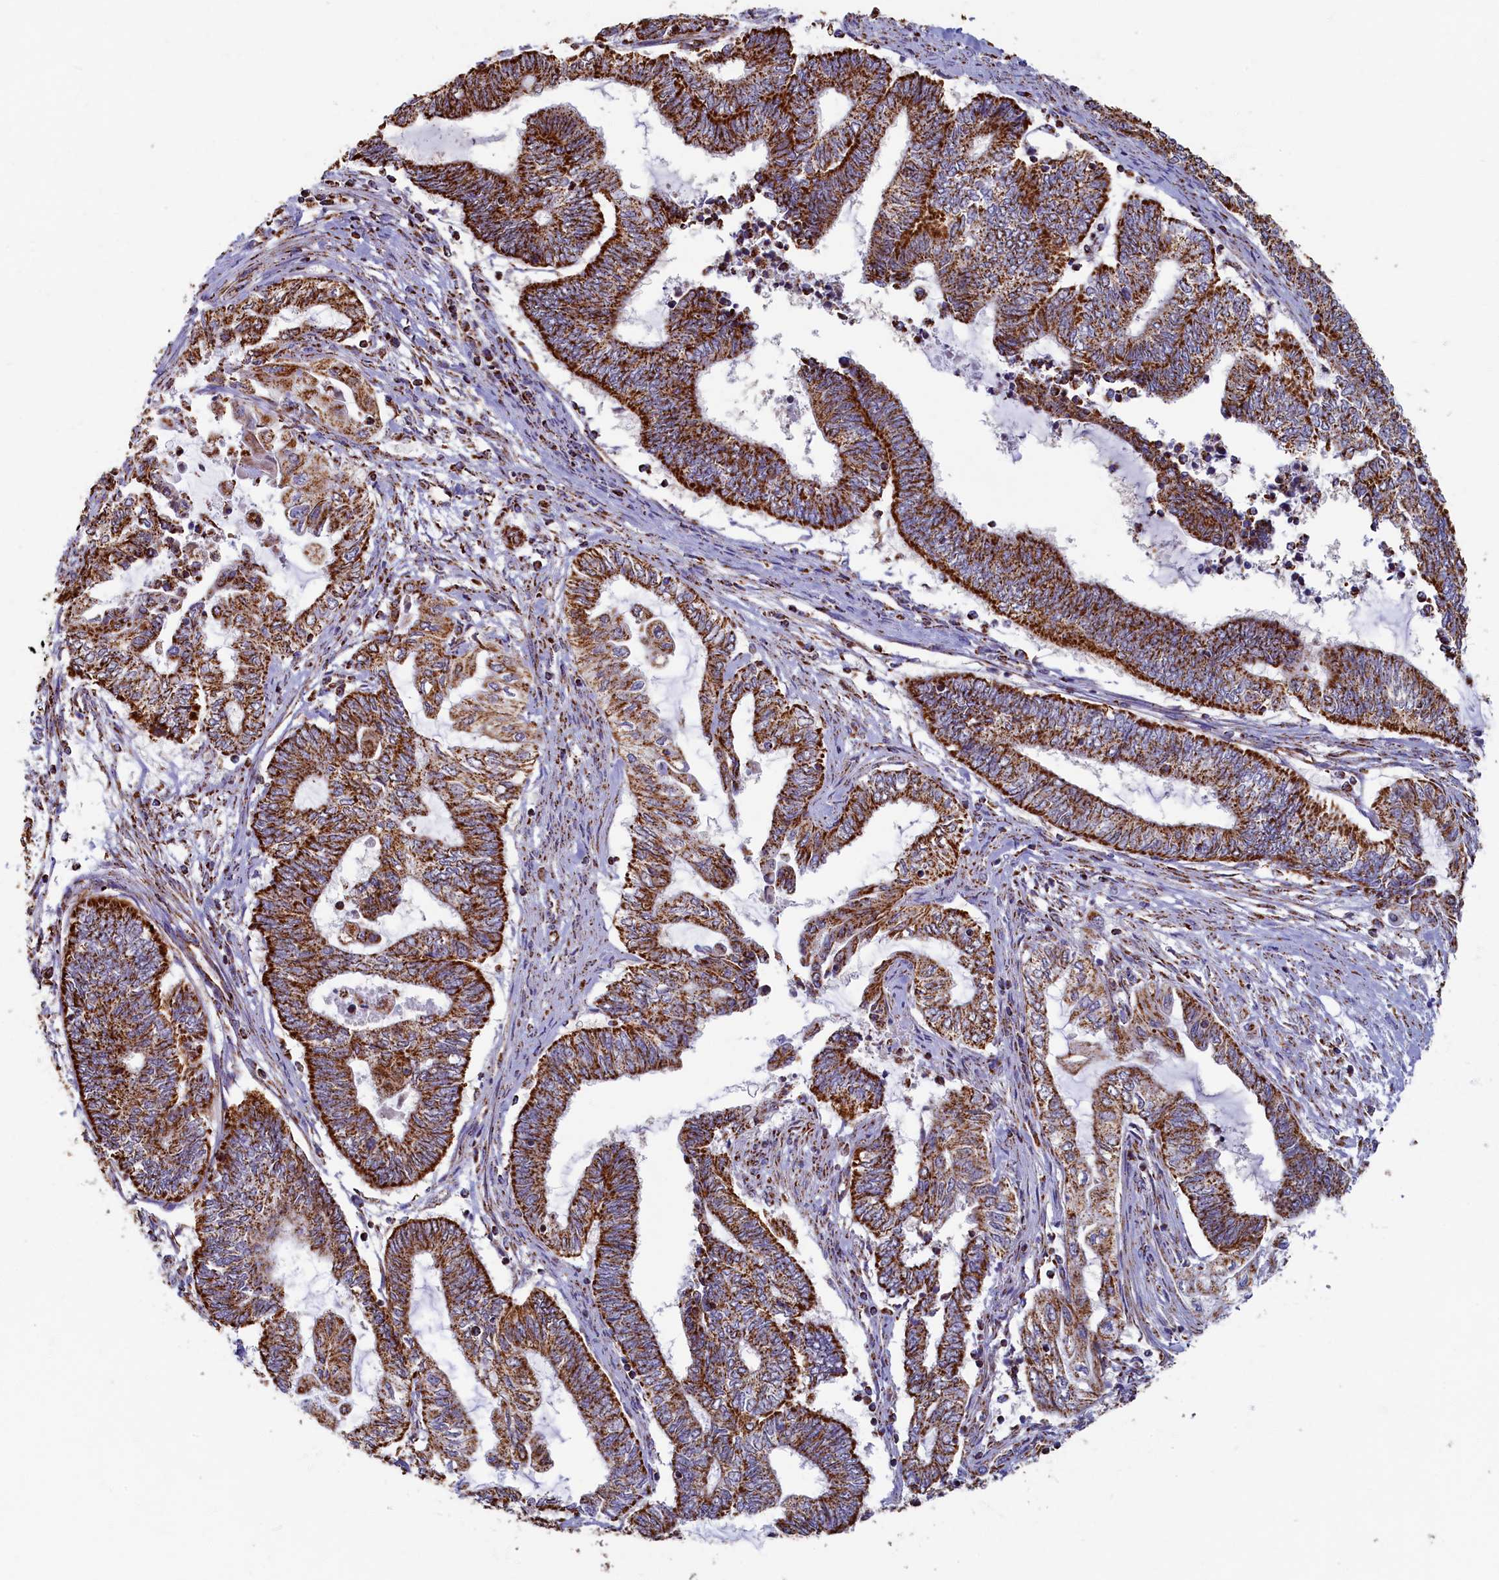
{"staining": {"intensity": "strong", "quantity": ">75%", "location": "cytoplasmic/membranous"}, "tissue": "endometrial cancer", "cell_type": "Tumor cells", "image_type": "cancer", "snomed": [{"axis": "morphology", "description": "Adenocarcinoma, NOS"}, {"axis": "topography", "description": "Uterus"}, {"axis": "topography", "description": "Endometrium"}], "caption": "A photomicrograph of endometrial cancer stained for a protein shows strong cytoplasmic/membranous brown staining in tumor cells.", "gene": "SPR", "patient": {"sex": "female", "age": 70}}